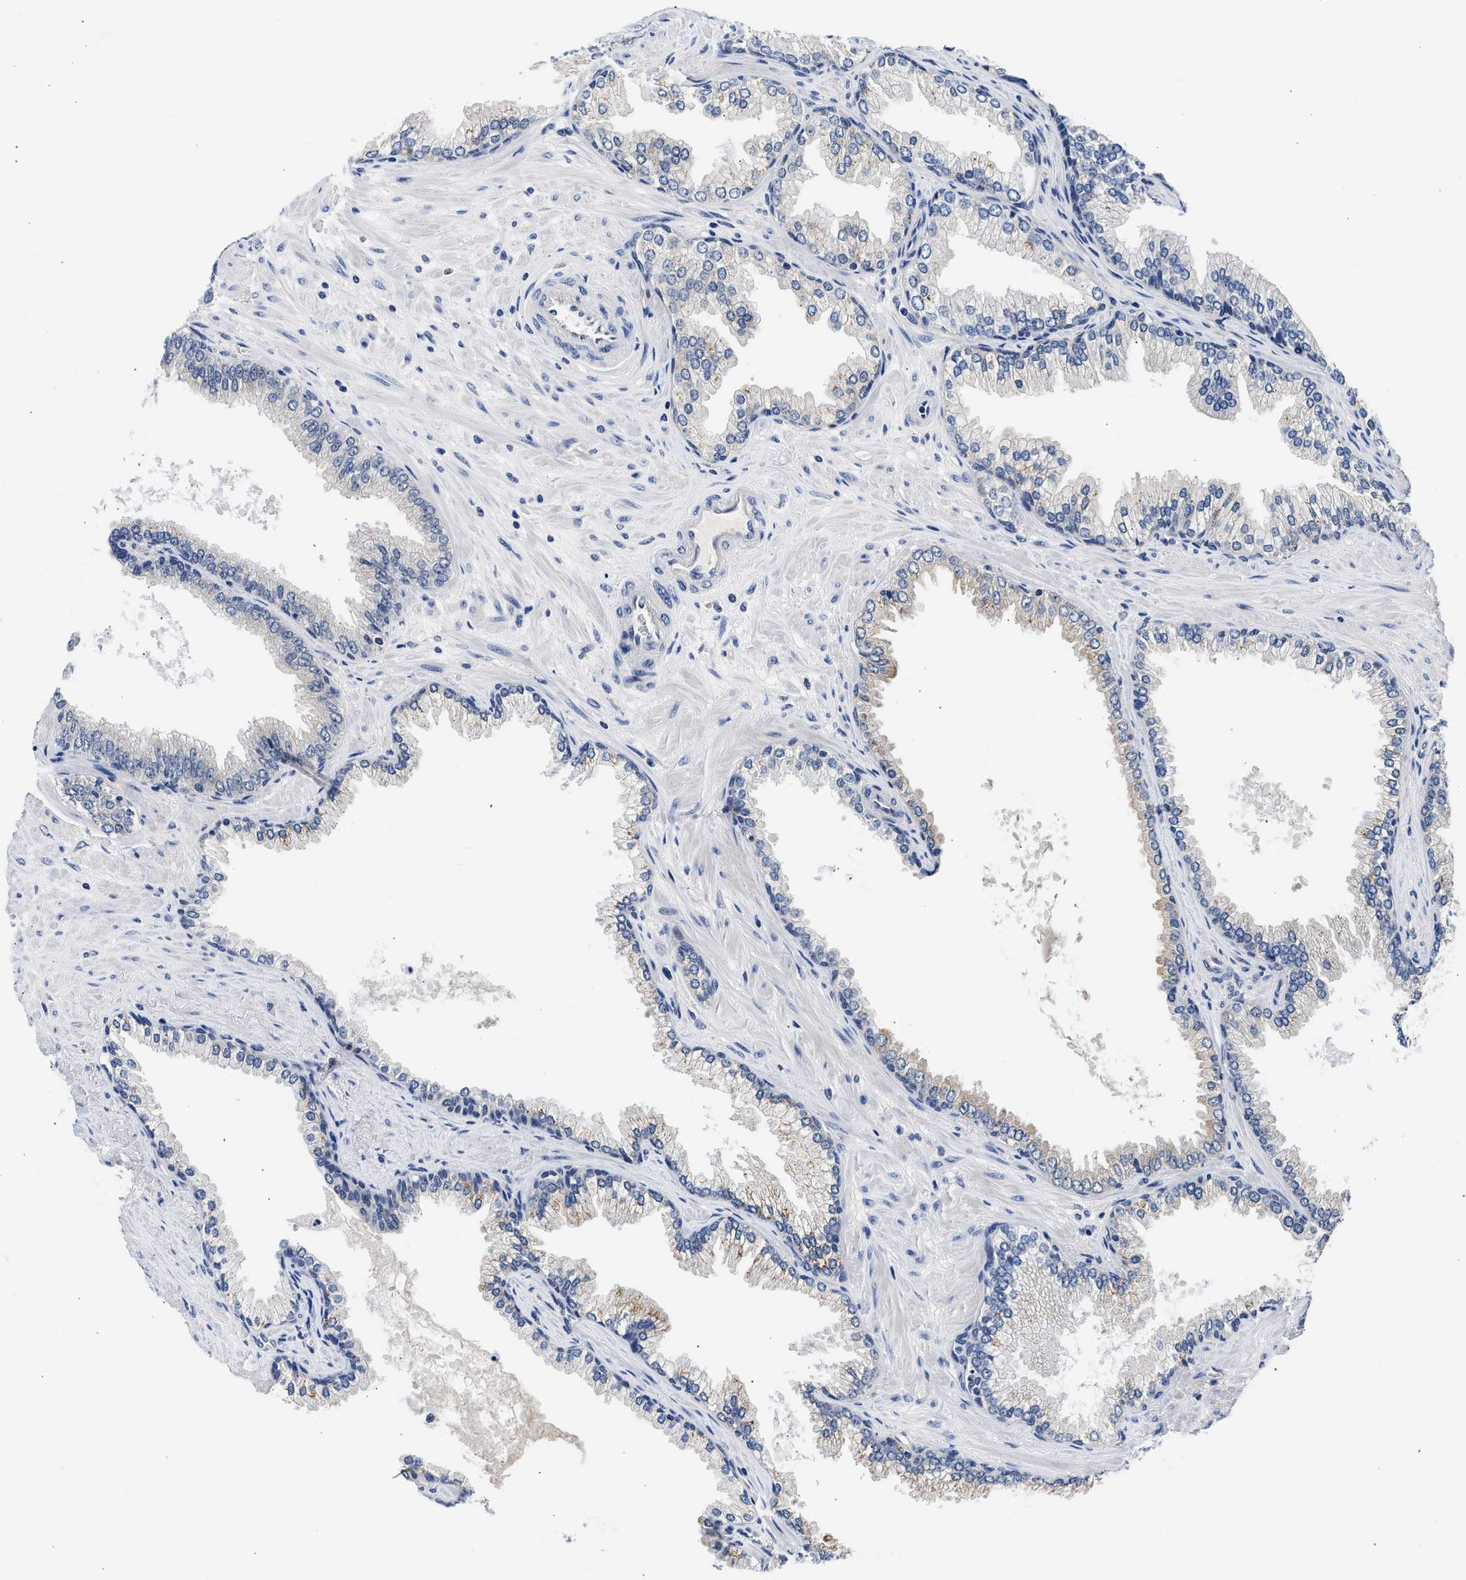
{"staining": {"intensity": "weak", "quantity": "25%-75%", "location": "cytoplasmic/membranous"}, "tissue": "prostate cancer", "cell_type": "Tumor cells", "image_type": "cancer", "snomed": [{"axis": "morphology", "description": "Adenocarcinoma, High grade"}, {"axis": "topography", "description": "Prostate"}], "caption": "This image reveals prostate cancer stained with immunohistochemistry (IHC) to label a protein in brown. The cytoplasmic/membranous of tumor cells show weak positivity for the protein. Nuclei are counter-stained blue.", "gene": "XPO5", "patient": {"sex": "male", "age": 71}}